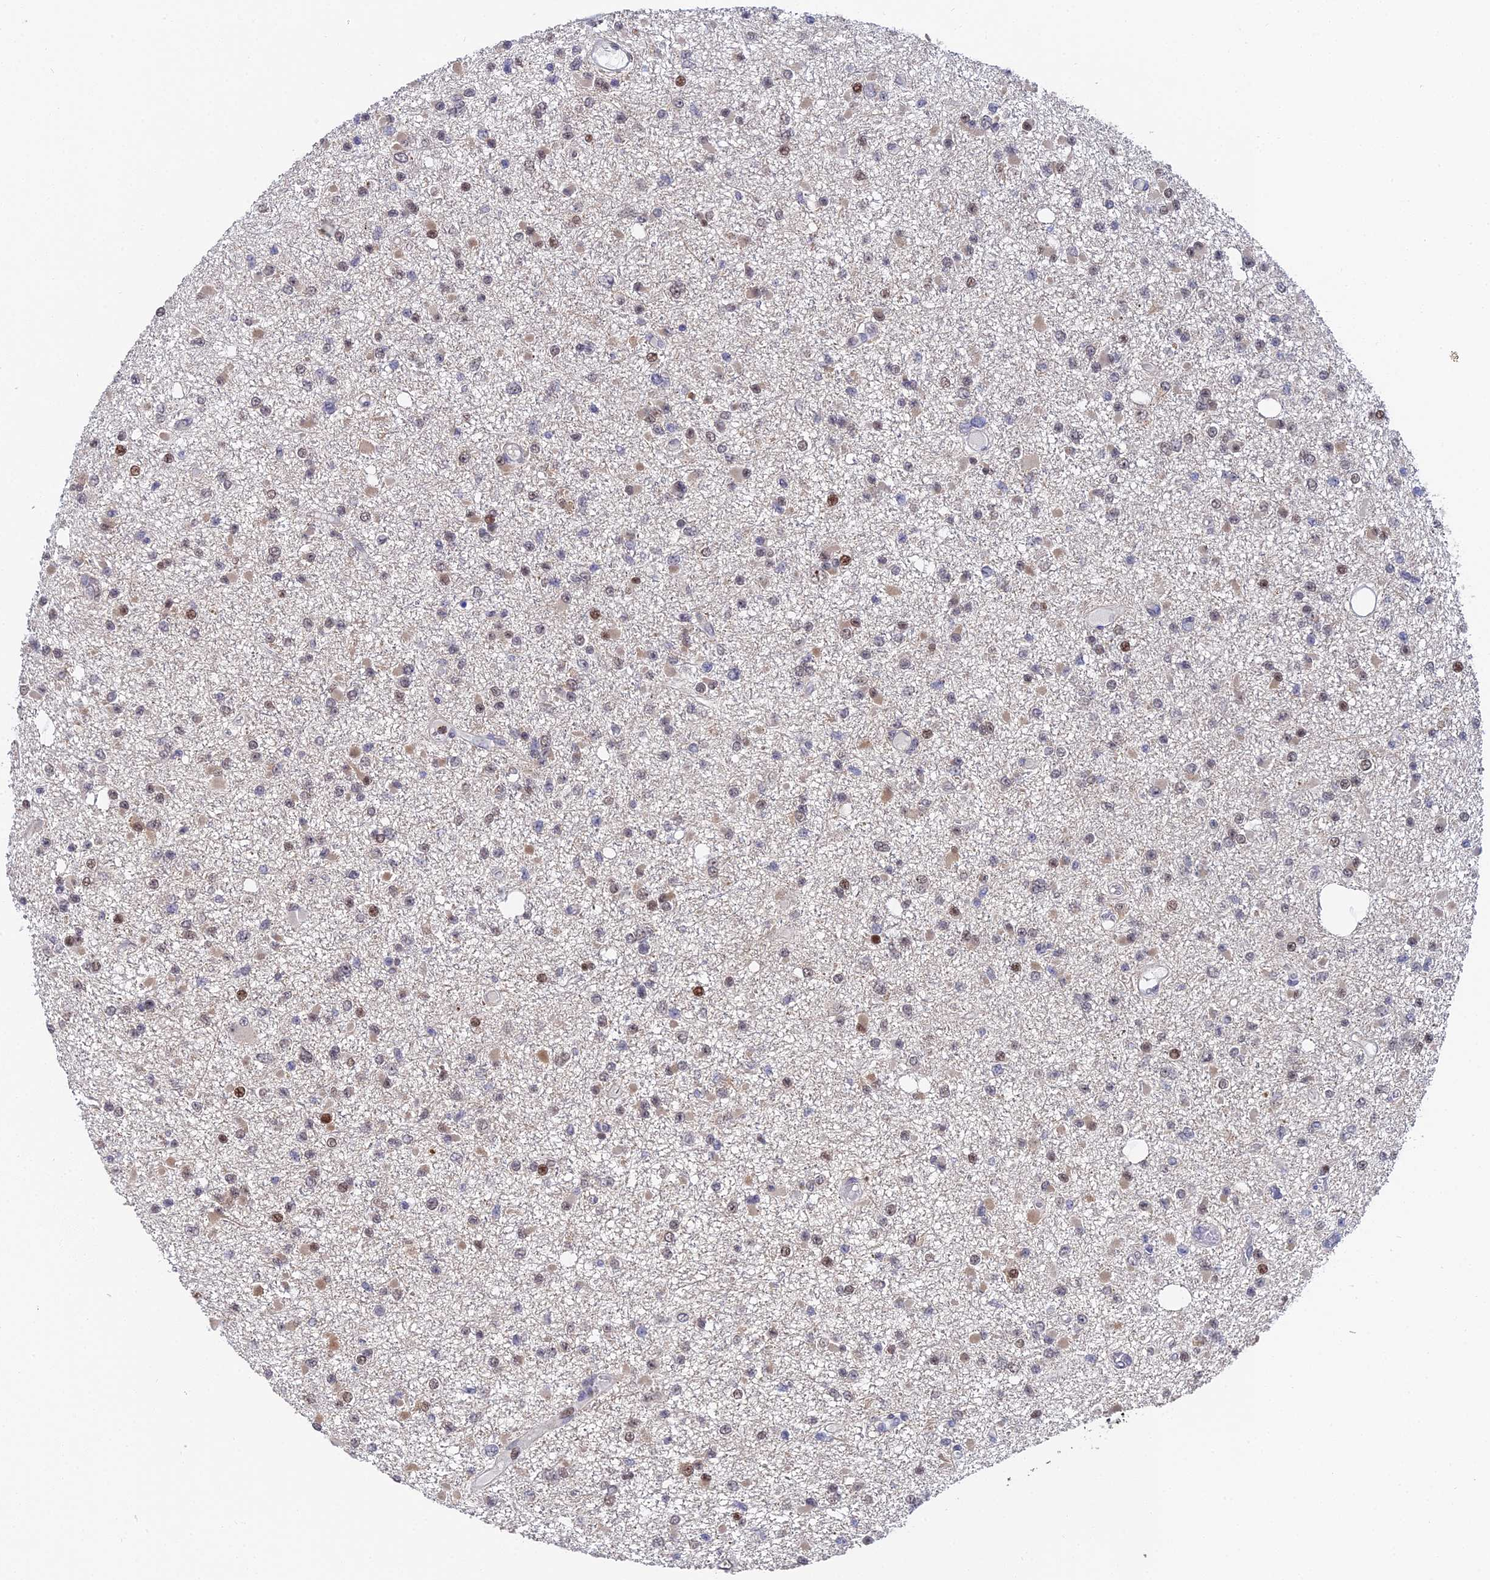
{"staining": {"intensity": "moderate", "quantity": "25%-75%", "location": "nuclear"}, "tissue": "glioma", "cell_type": "Tumor cells", "image_type": "cancer", "snomed": [{"axis": "morphology", "description": "Glioma, malignant, Low grade"}, {"axis": "topography", "description": "Brain"}], "caption": "The photomicrograph exhibits staining of glioma, revealing moderate nuclear protein positivity (brown color) within tumor cells.", "gene": "TIFA", "patient": {"sex": "female", "age": 22}}